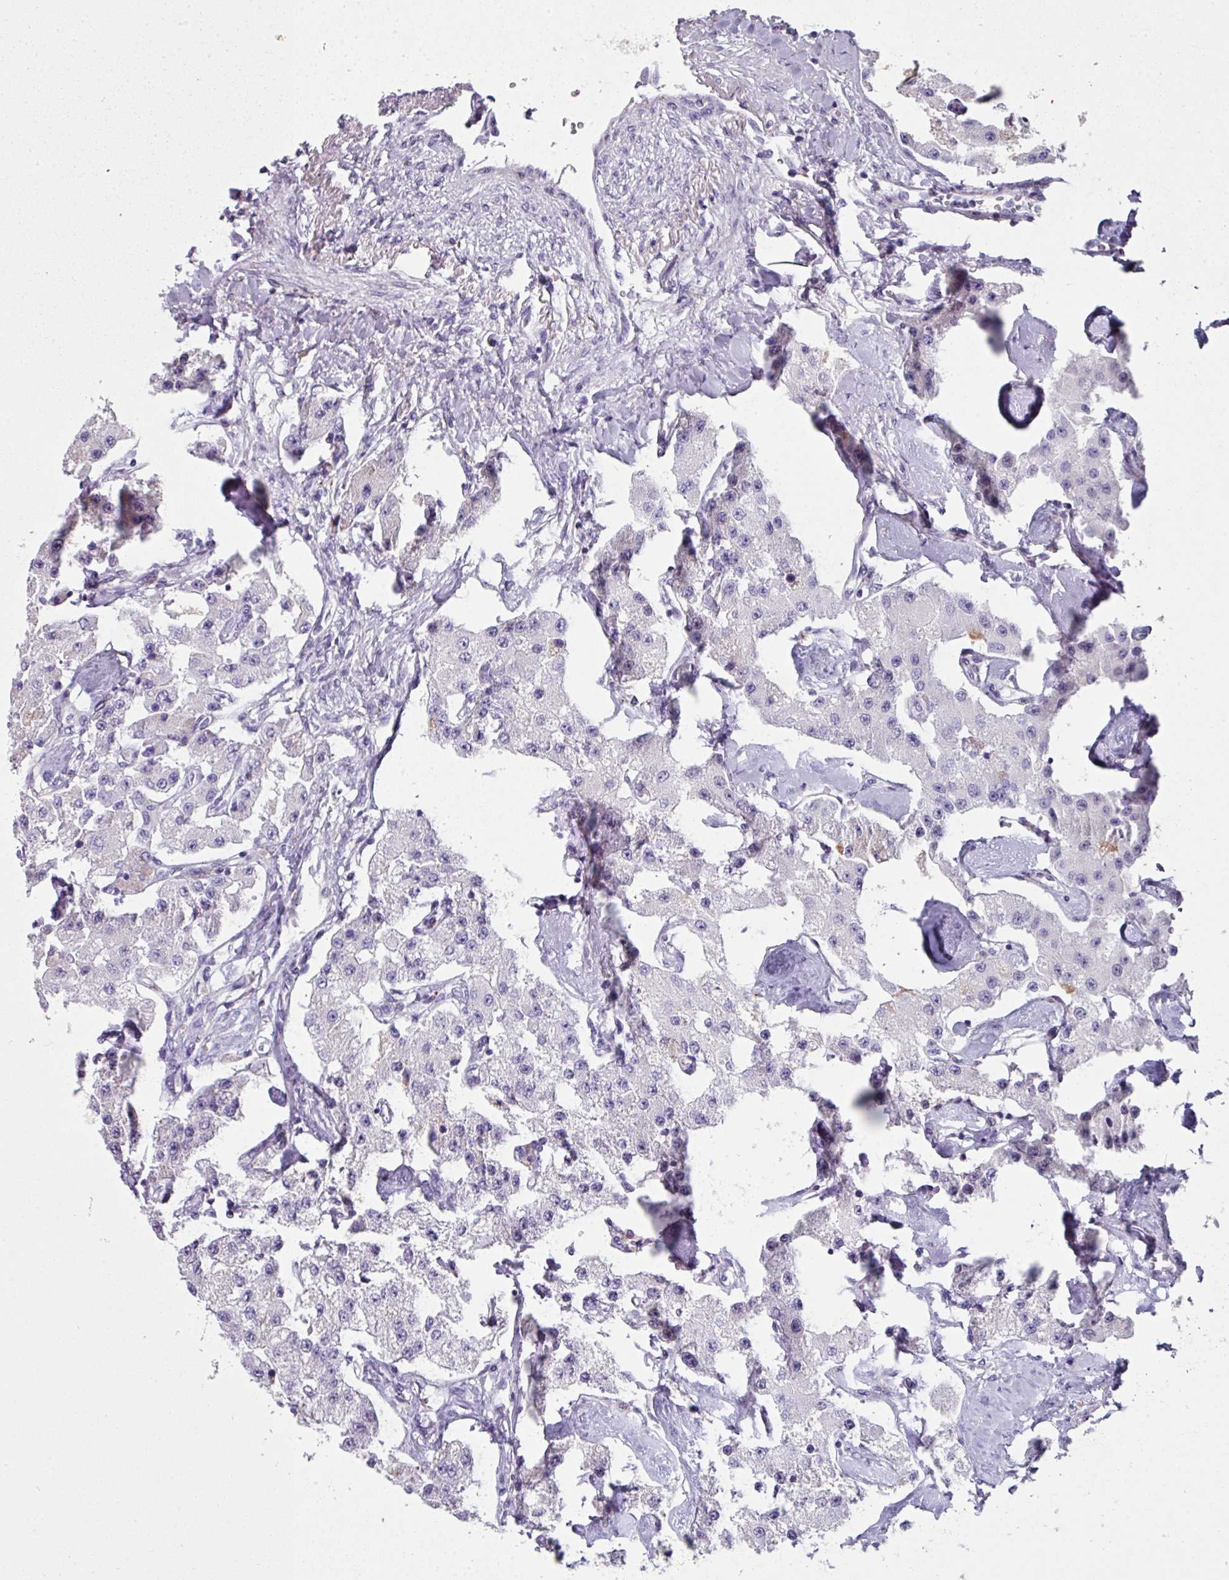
{"staining": {"intensity": "negative", "quantity": "none", "location": "none"}, "tissue": "carcinoid", "cell_type": "Tumor cells", "image_type": "cancer", "snomed": [{"axis": "morphology", "description": "Carcinoid, malignant, NOS"}, {"axis": "topography", "description": "Pancreas"}], "caption": "Tumor cells are negative for protein expression in human carcinoid. Nuclei are stained in blue.", "gene": "BMS1", "patient": {"sex": "male", "age": 41}}